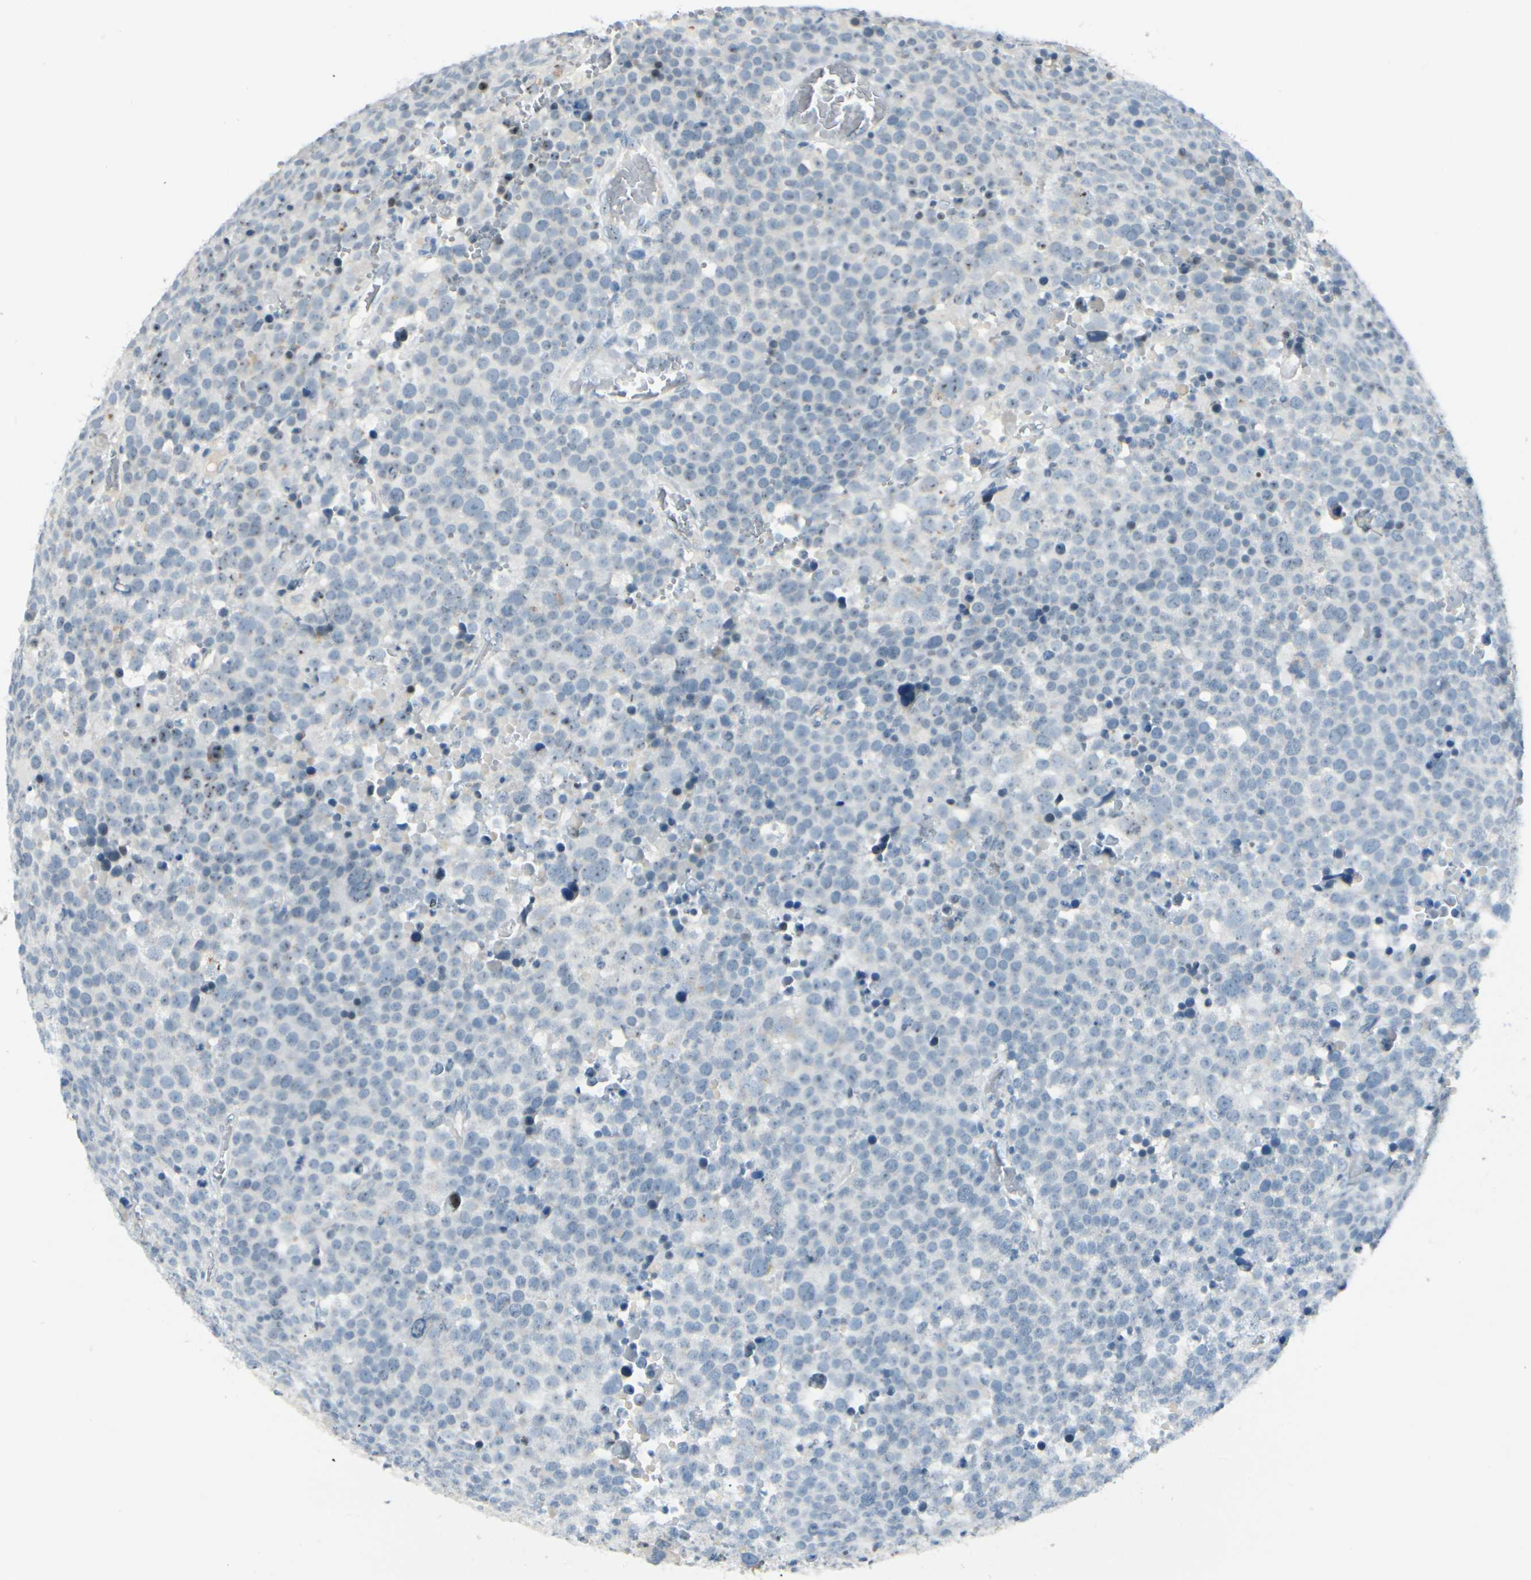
{"staining": {"intensity": "negative", "quantity": "none", "location": "none"}, "tissue": "testis cancer", "cell_type": "Tumor cells", "image_type": "cancer", "snomed": [{"axis": "morphology", "description": "Seminoma, NOS"}, {"axis": "topography", "description": "Testis"}], "caption": "Tumor cells are negative for brown protein staining in testis seminoma.", "gene": "ZSCAN1", "patient": {"sex": "male", "age": 71}}